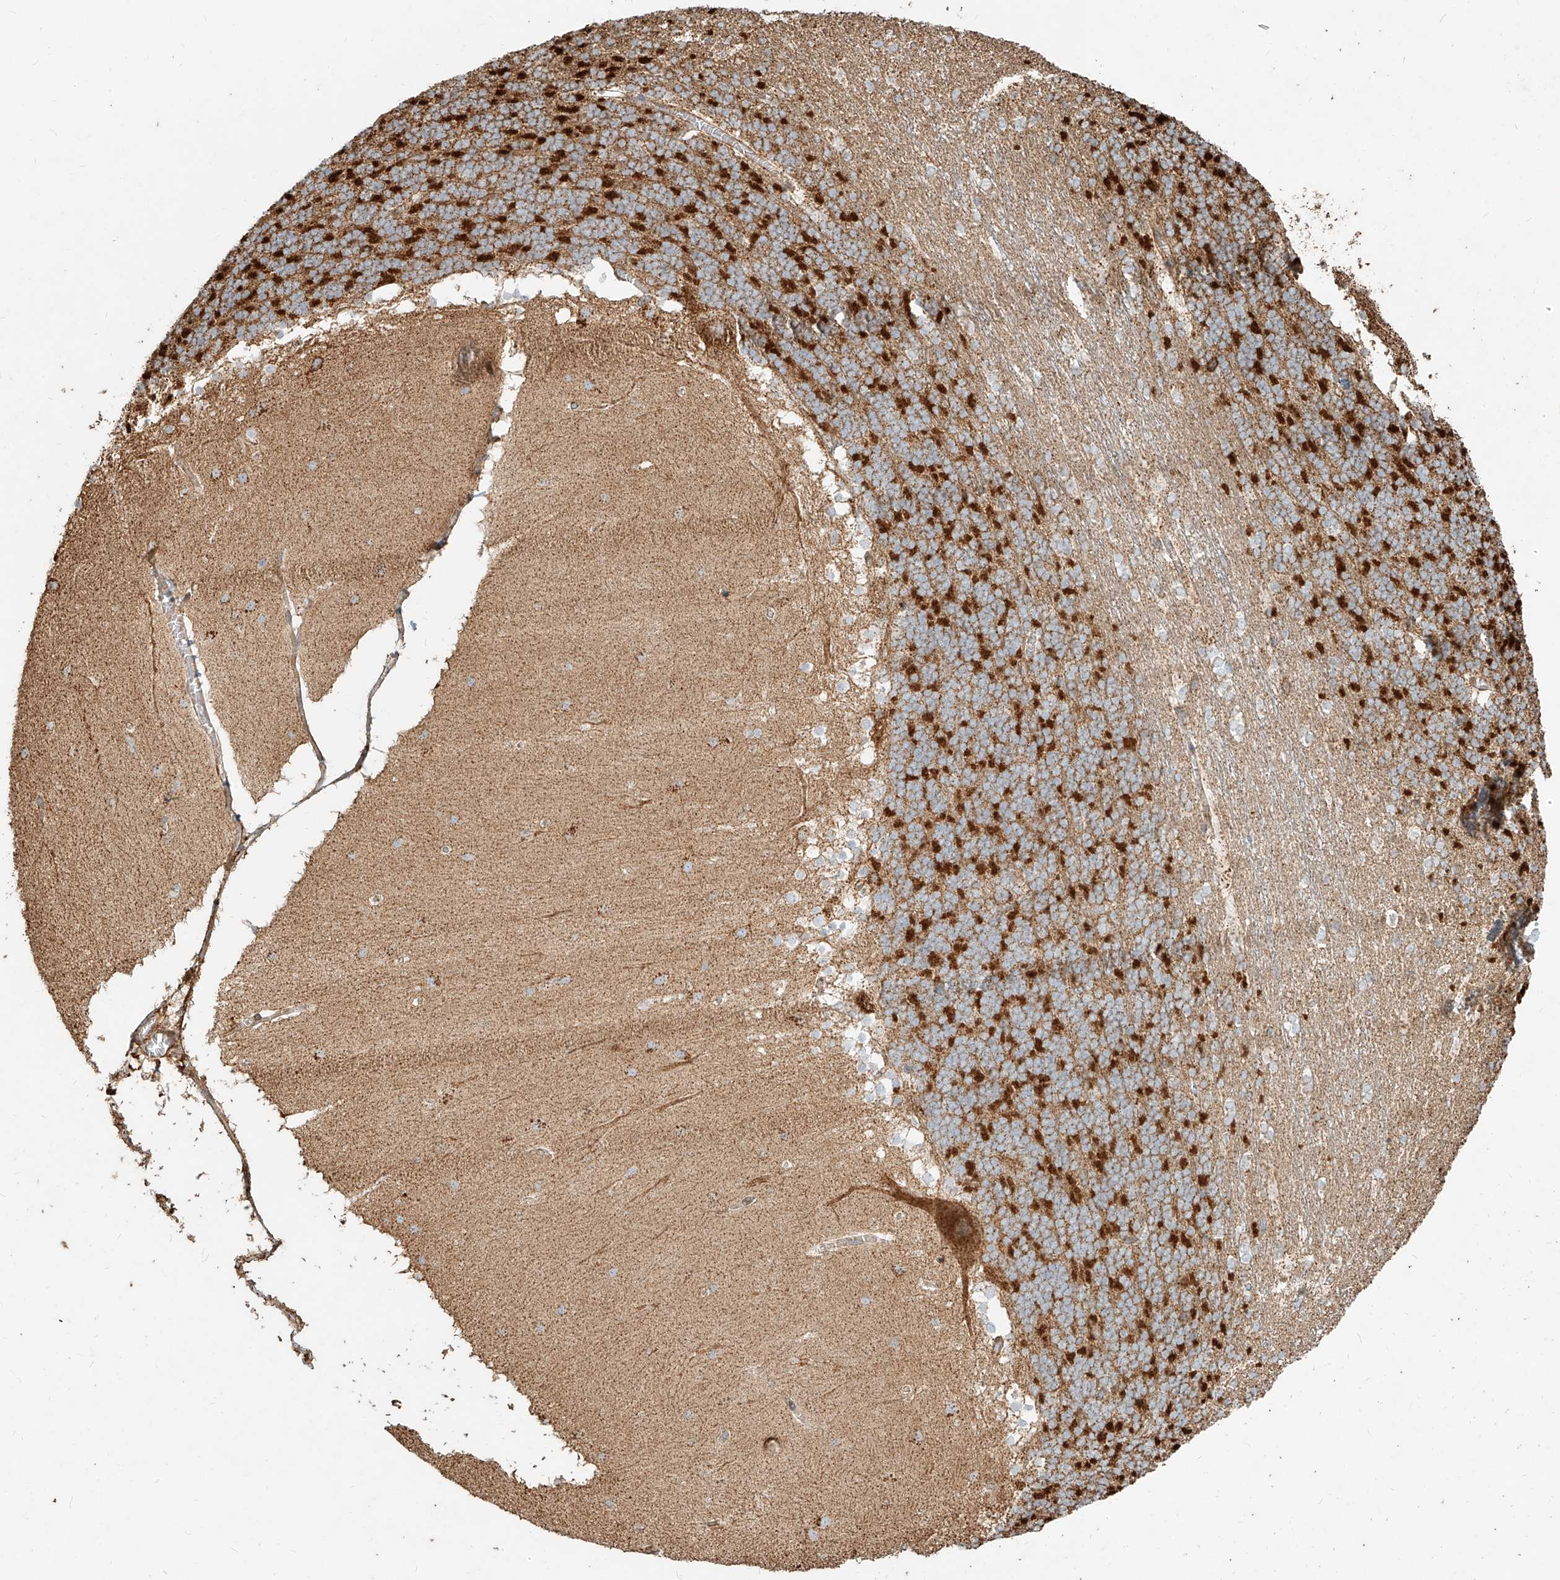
{"staining": {"intensity": "moderate", "quantity": "<25%", "location": "cytoplasmic/membranous"}, "tissue": "cerebellum", "cell_type": "Cells in granular layer", "image_type": "normal", "snomed": [{"axis": "morphology", "description": "Normal tissue, NOS"}, {"axis": "topography", "description": "Cerebellum"}], "caption": "Cerebellum stained with DAB immunohistochemistry displays low levels of moderate cytoplasmic/membranous expression in approximately <25% of cells in granular layer.", "gene": "MTX2", "patient": {"sex": "female", "age": 19}}